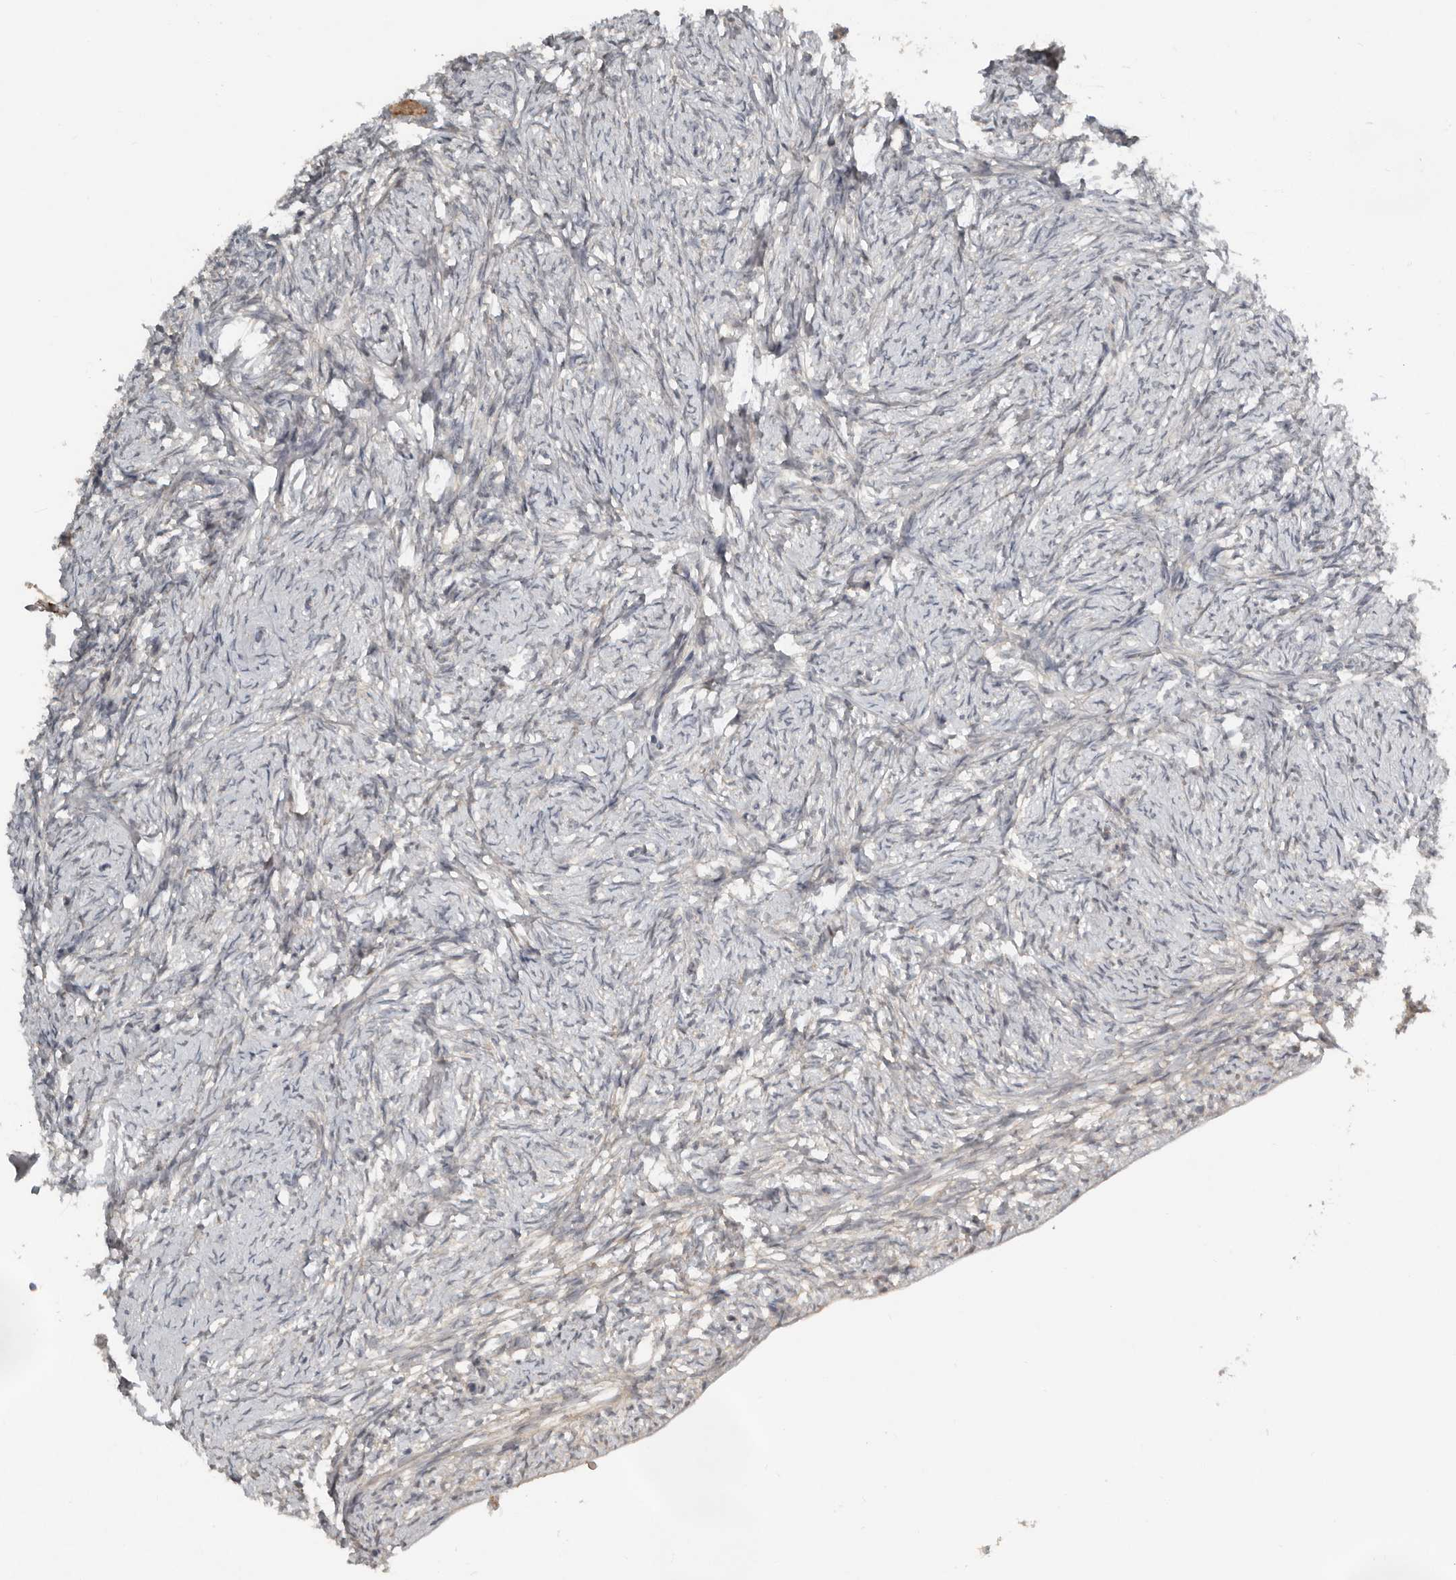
{"staining": {"intensity": "negative", "quantity": "none", "location": "none"}, "tissue": "ovary", "cell_type": "Ovarian stroma cells", "image_type": "normal", "snomed": [{"axis": "morphology", "description": "Normal tissue, NOS"}, {"axis": "topography", "description": "Ovary"}], "caption": "Immunohistochemistry histopathology image of benign human ovary stained for a protein (brown), which reveals no staining in ovarian stroma cells. (Stains: DAB (3,3'-diaminobenzidine) immunohistochemistry with hematoxylin counter stain, Microscopy: brightfield microscopy at high magnification).", "gene": "TEAD3", "patient": {"sex": "female", "age": 34}}